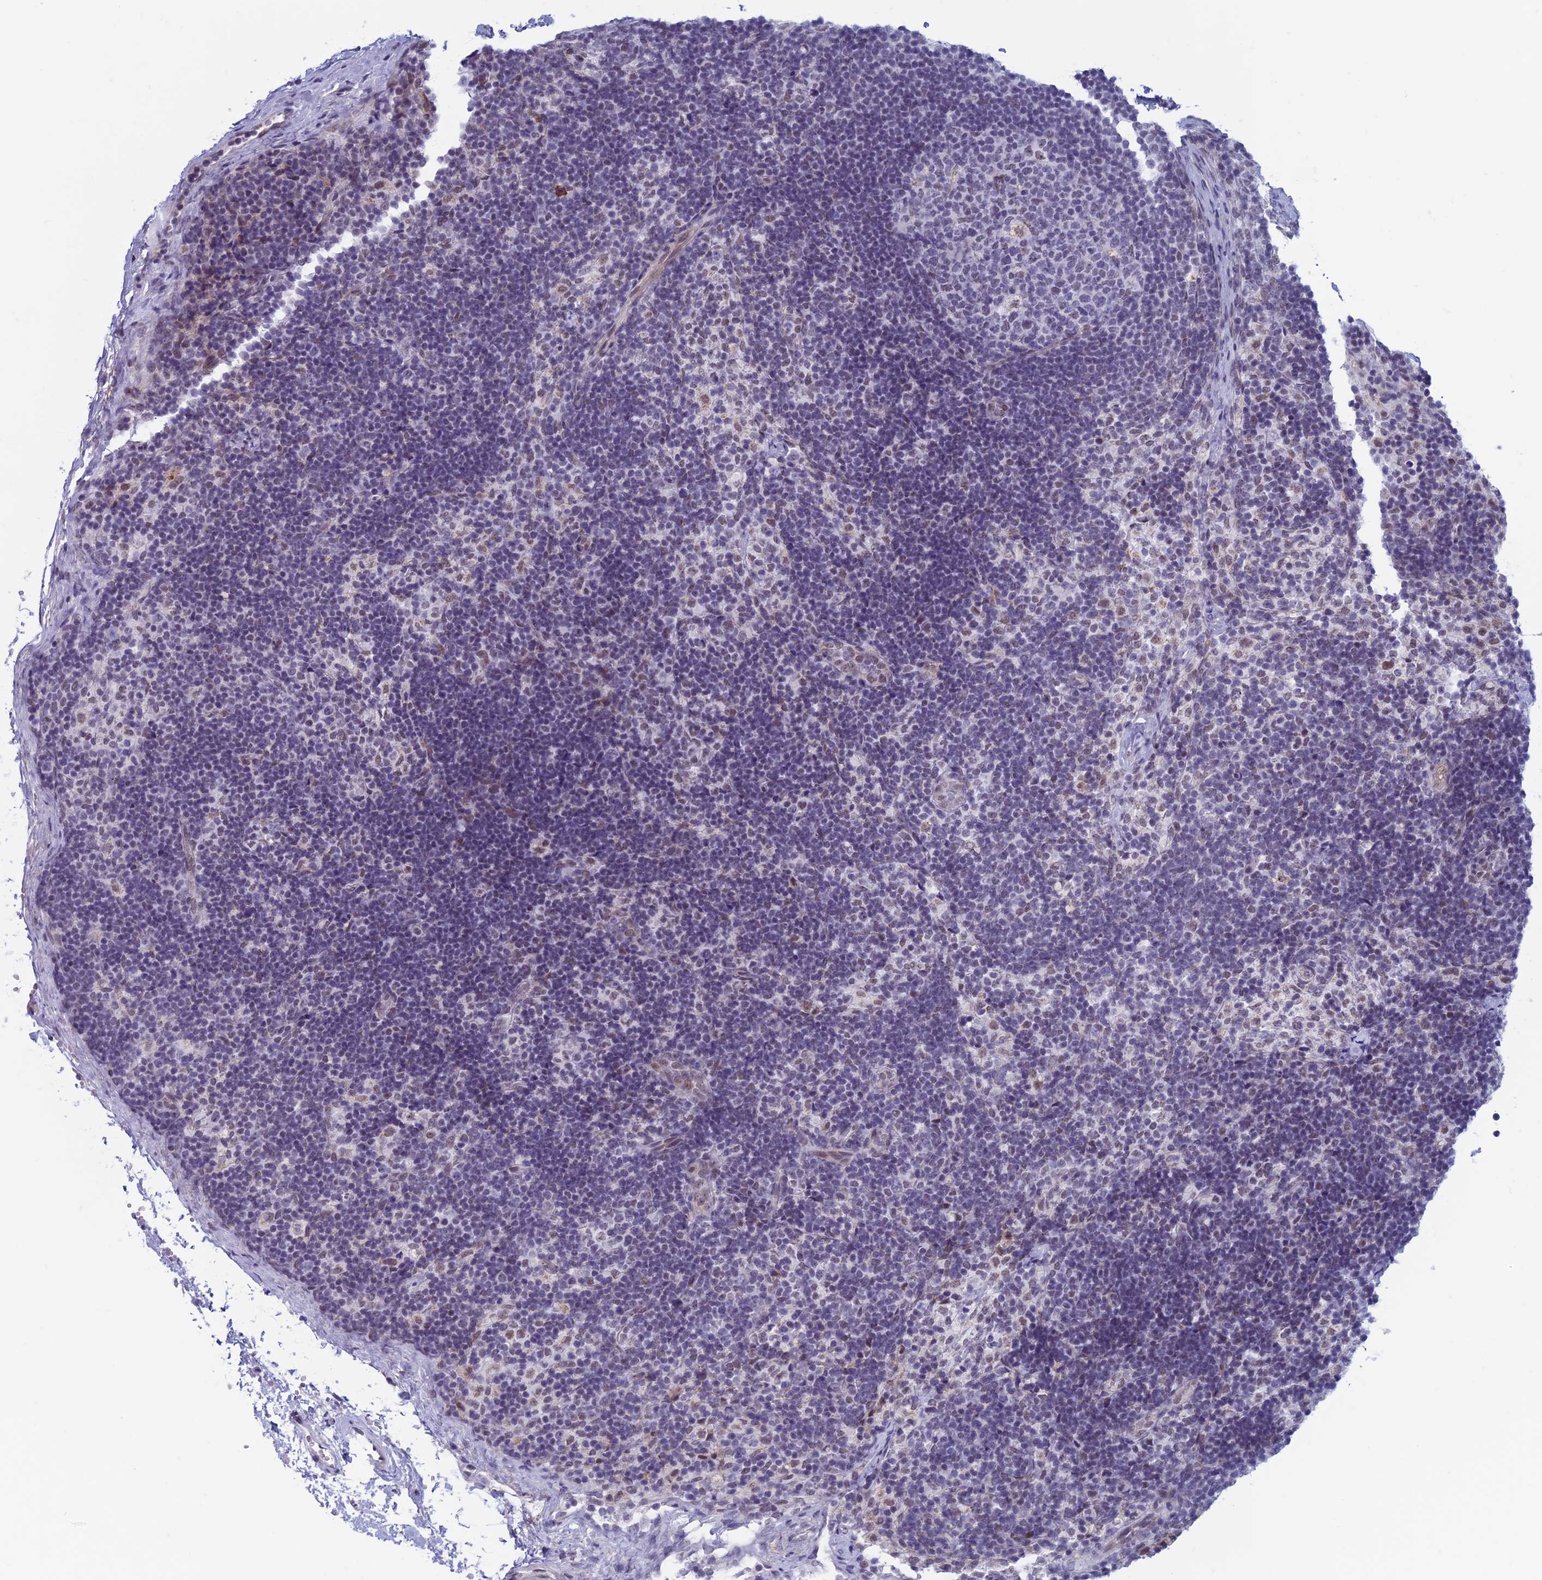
{"staining": {"intensity": "negative", "quantity": "none", "location": "none"}, "tissue": "lymph node", "cell_type": "Germinal center cells", "image_type": "normal", "snomed": [{"axis": "morphology", "description": "Normal tissue, NOS"}, {"axis": "topography", "description": "Lymph node"}], "caption": "IHC of normal lymph node displays no positivity in germinal center cells. (Brightfield microscopy of DAB (3,3'-diaminobenzidine) immunohistochemistry at high magnification).", "gene": "ASH2L", "patient": {"sex": "female", "age": 22}}